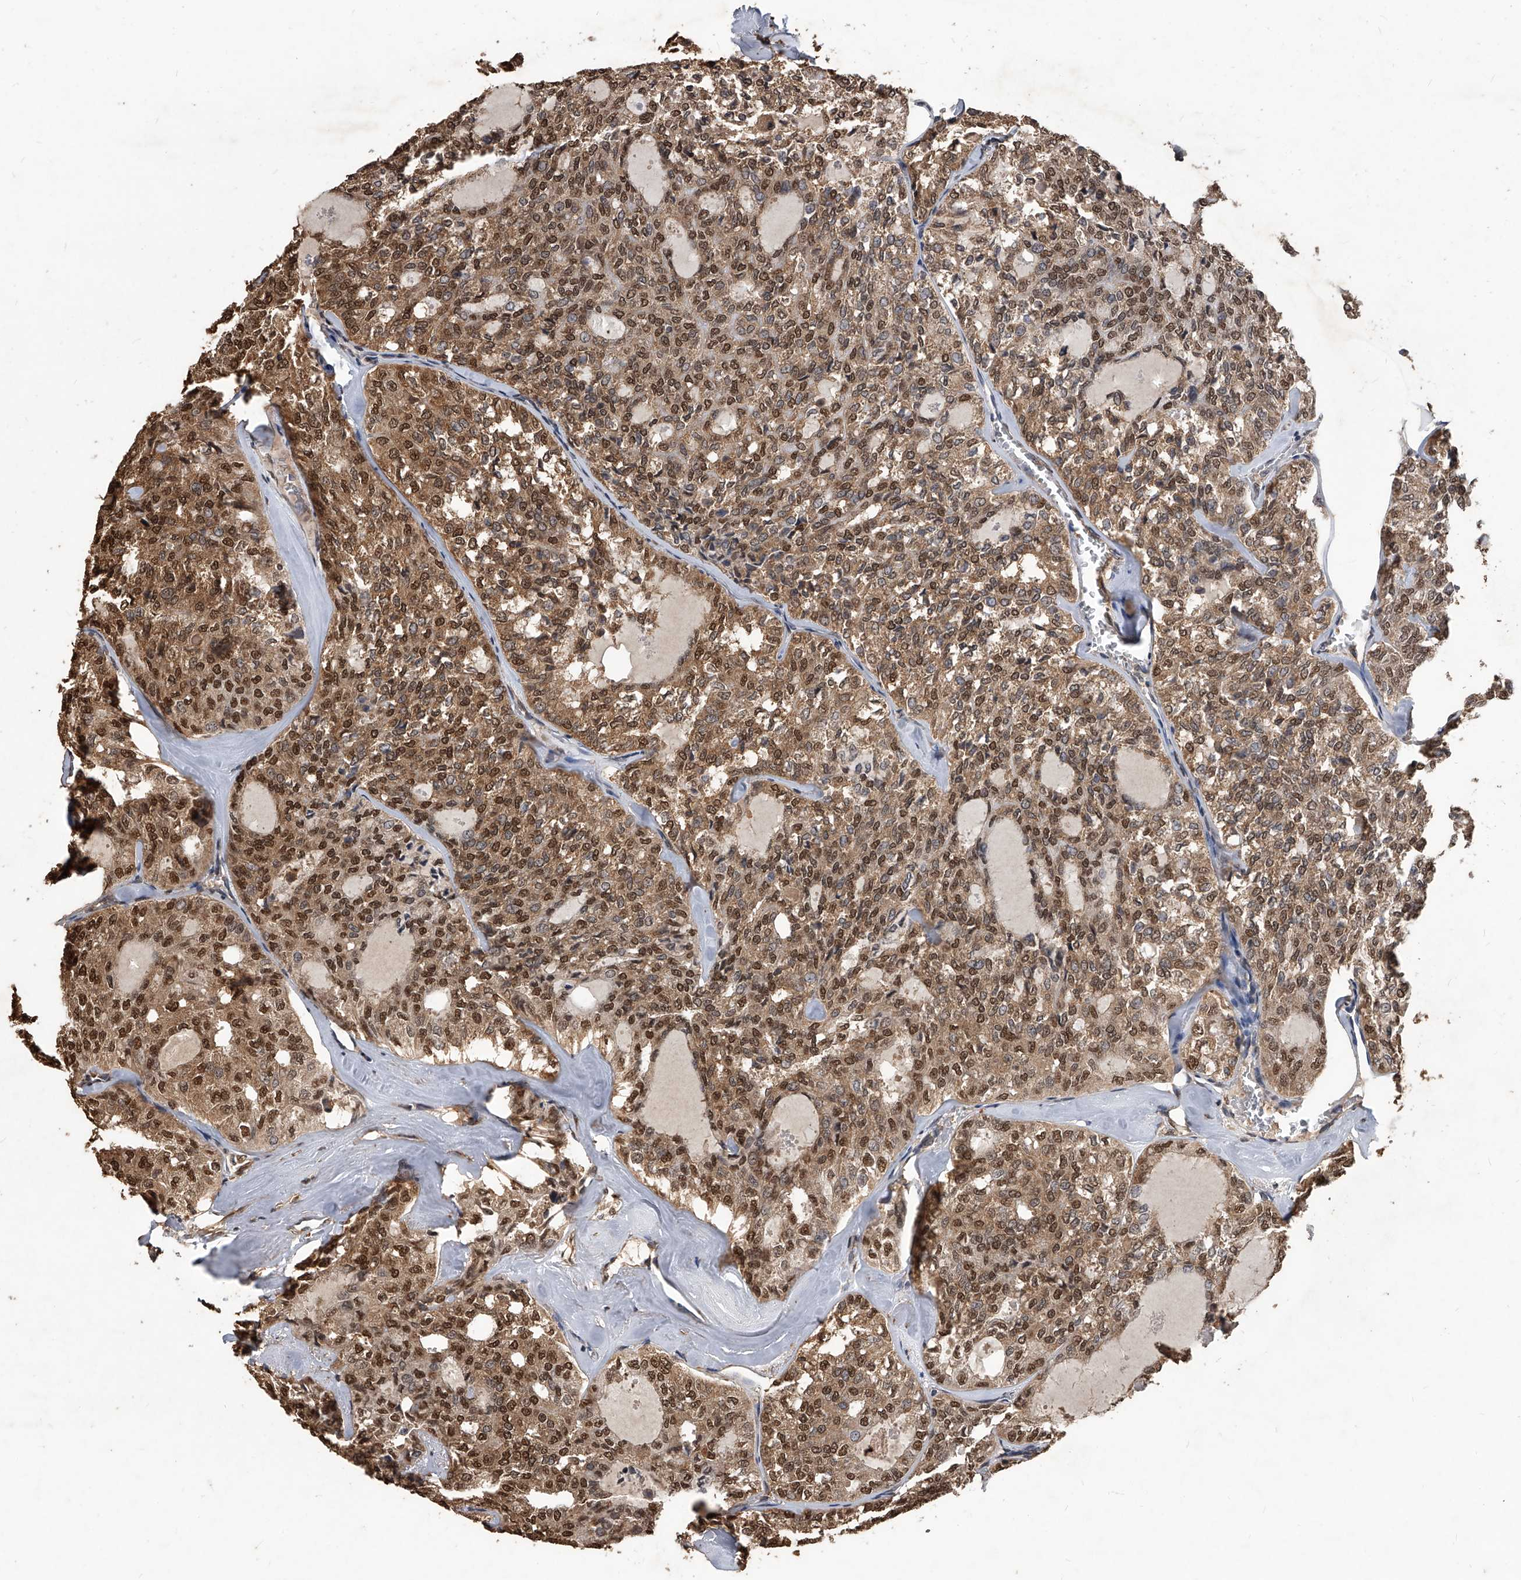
{"staining": {"intensity": "strong", "quantity": ">75%", "location": "cytoplasmic/membranous,nuclear"}, "tissue": "thyroid cancer", "cell_type": "Tumor cells", "image_type": "cancer", "snomed": [{"axis": "morphology", "description": "Follicular adenoma carcinoma, NOS"}, {"axis": "topography", "description": "Thyroid gland"}], "caption": "A high-resolution photomicrograph shows IHC staining of thyroid cancer, which shows strong cytoplasmic/membranous and nuclear positivity in approximately >75% of tumor cells.", "gene": "FBXL4", "patient": {"sex": "male", "age": 75}}